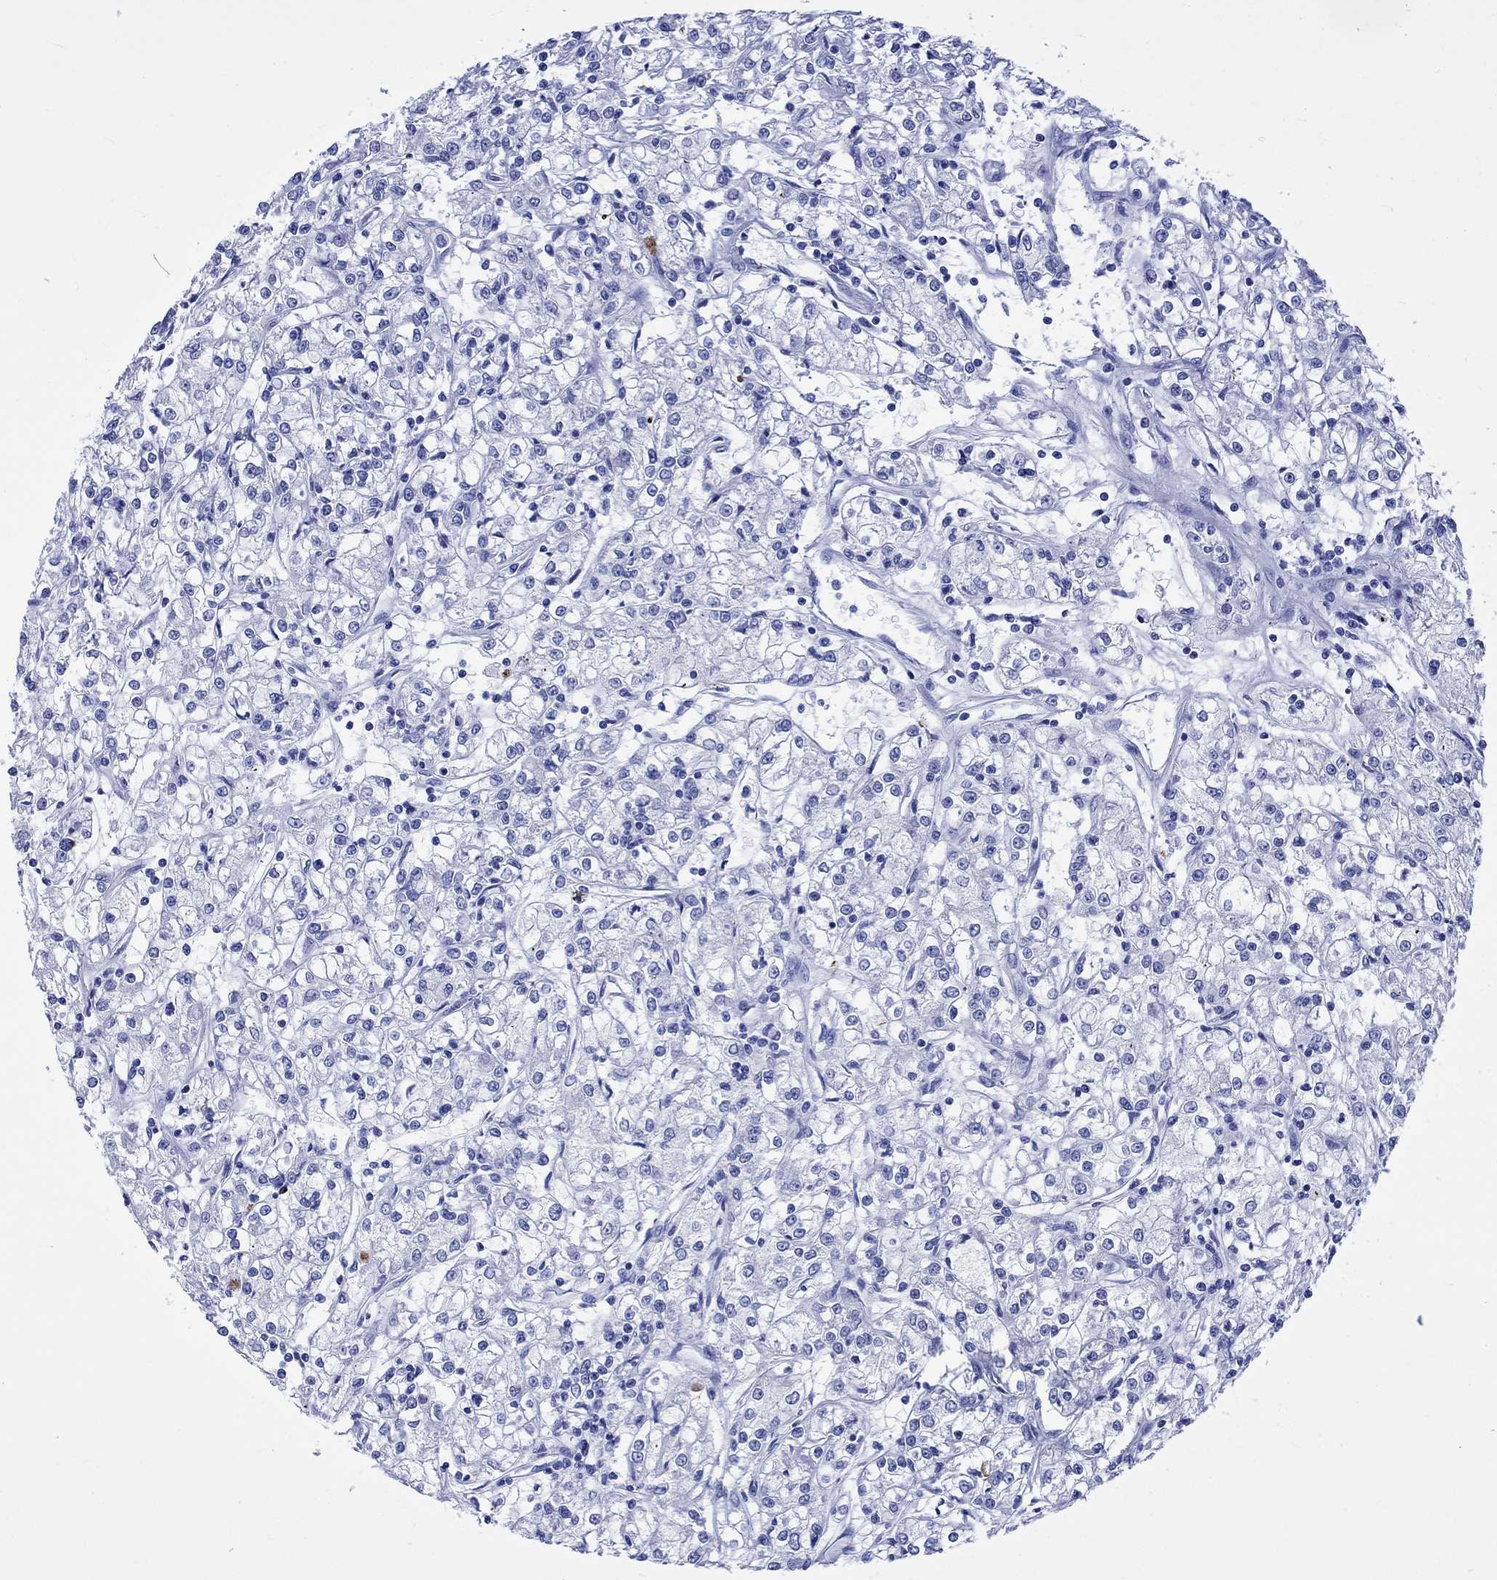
{"staining": {"intensity": "negative", "quantity": "none", "location": "none"}, "tissue": "renal cancer", "cell_type": "Tumor cells", "image_type": "cancer", "snomed": [{"axis": "morphology", "description": "Adenocarcinoma, NOS"}, {"axis": "topography", "description": "Kidney"}], "caption": "Histopathology image shows no significant protein positivity in tumor cells of renal cancer.", "gene": "KLHL33", "patient": {"sex": "female", "age": 59}}